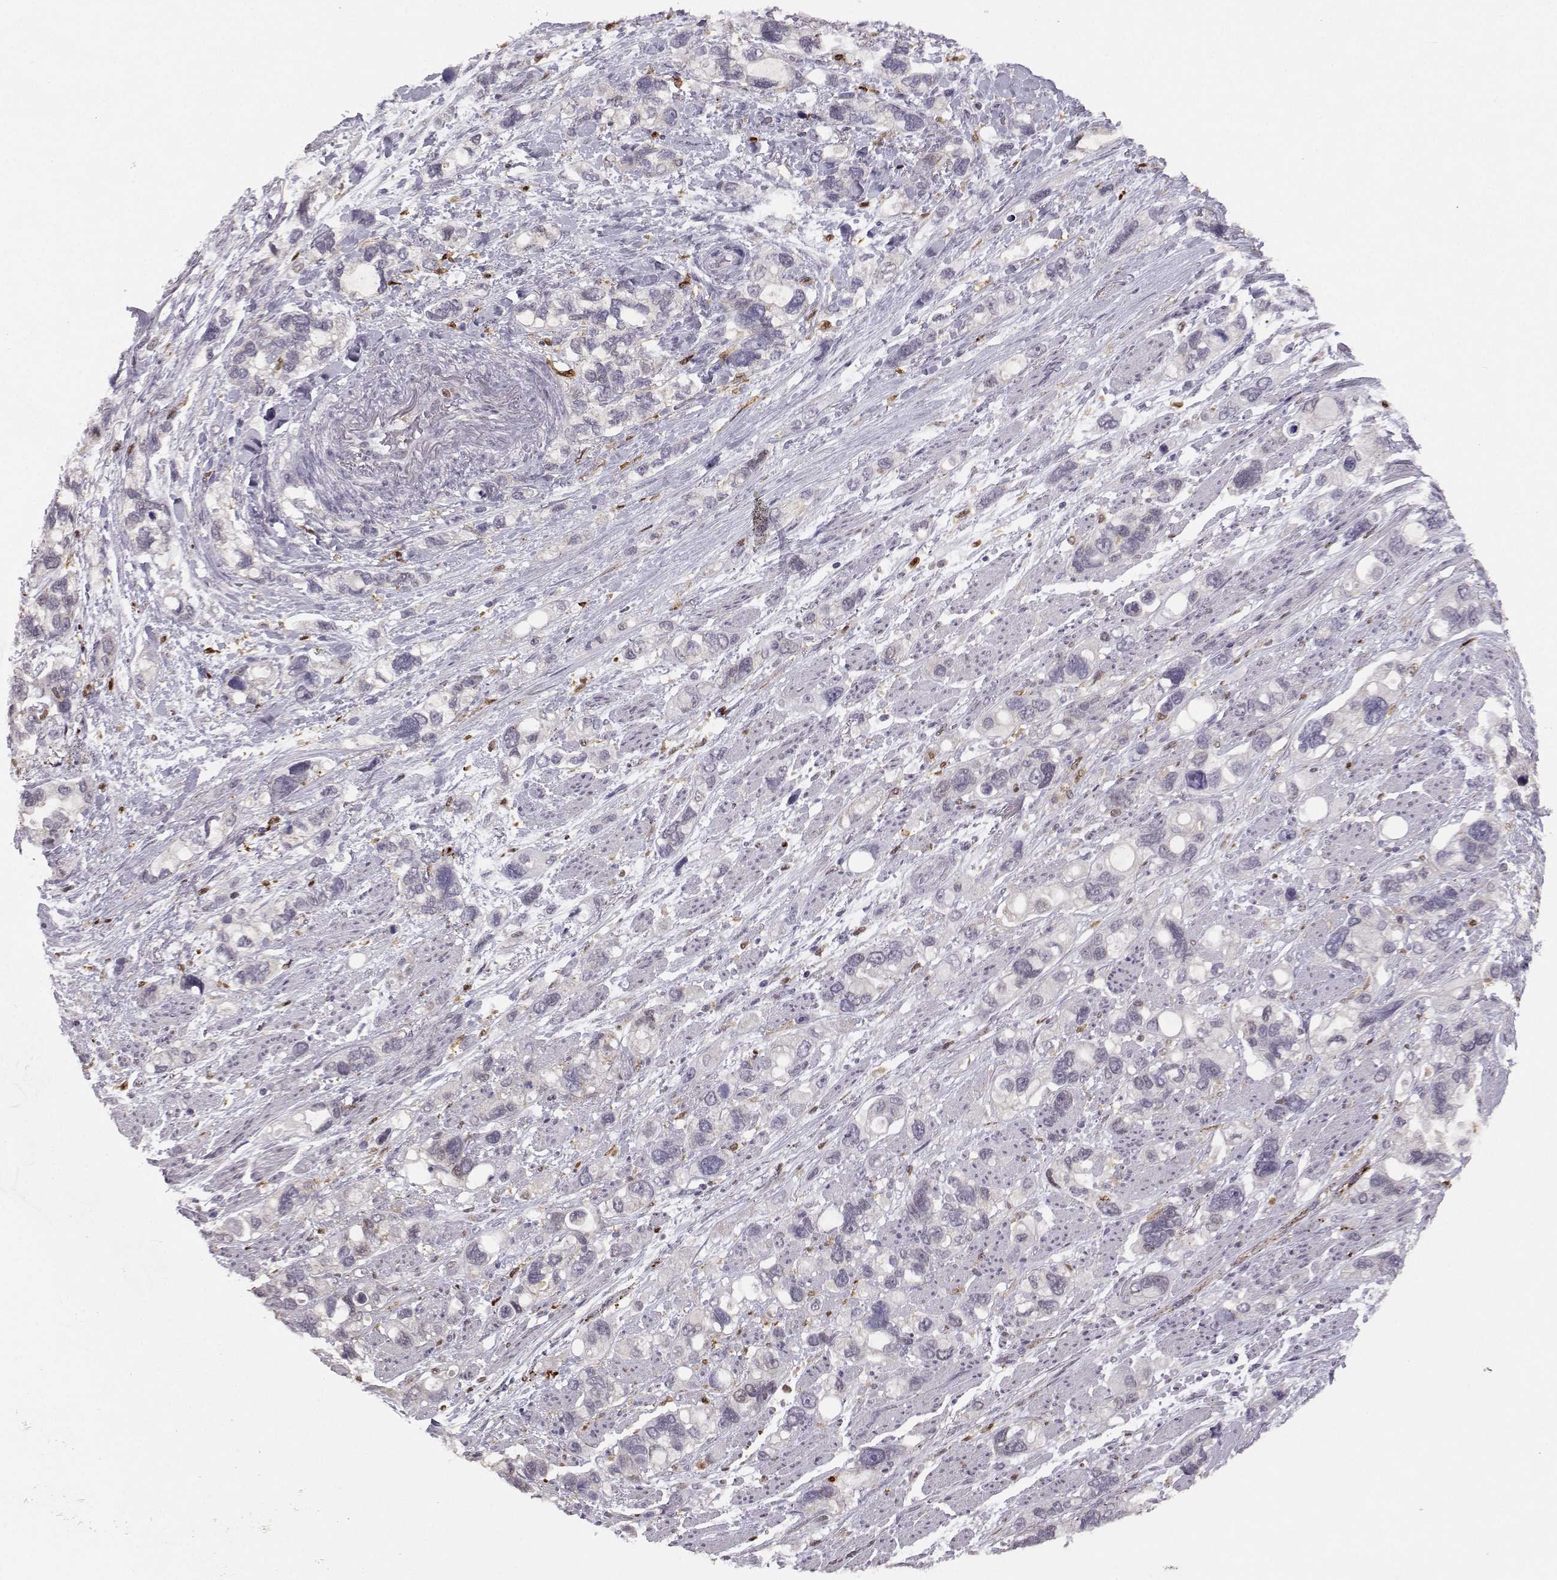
{"staining": {"intensity": "negative", "quantity": "none", "location": "none"}, "tissue": "stomach cancer", "cell_type": "Tumor cells", "image_type": "cancer", "snomed": [{"axis": "morphology", "description": "Adenocarcinoma, NOS"}, {"axis": "topography", "description": "Stomach, upper"}], "caption": "Stomach cancer (adenocarcinoma) was stained to show a protein in brown. There is no significant positivity in tumor cells. (DAB immunohistochemistry (IHC) visualized using brightfield microscopy, high magnification).", "gene": "HTR7", "patient": {"sex": "female", "age": 81}}